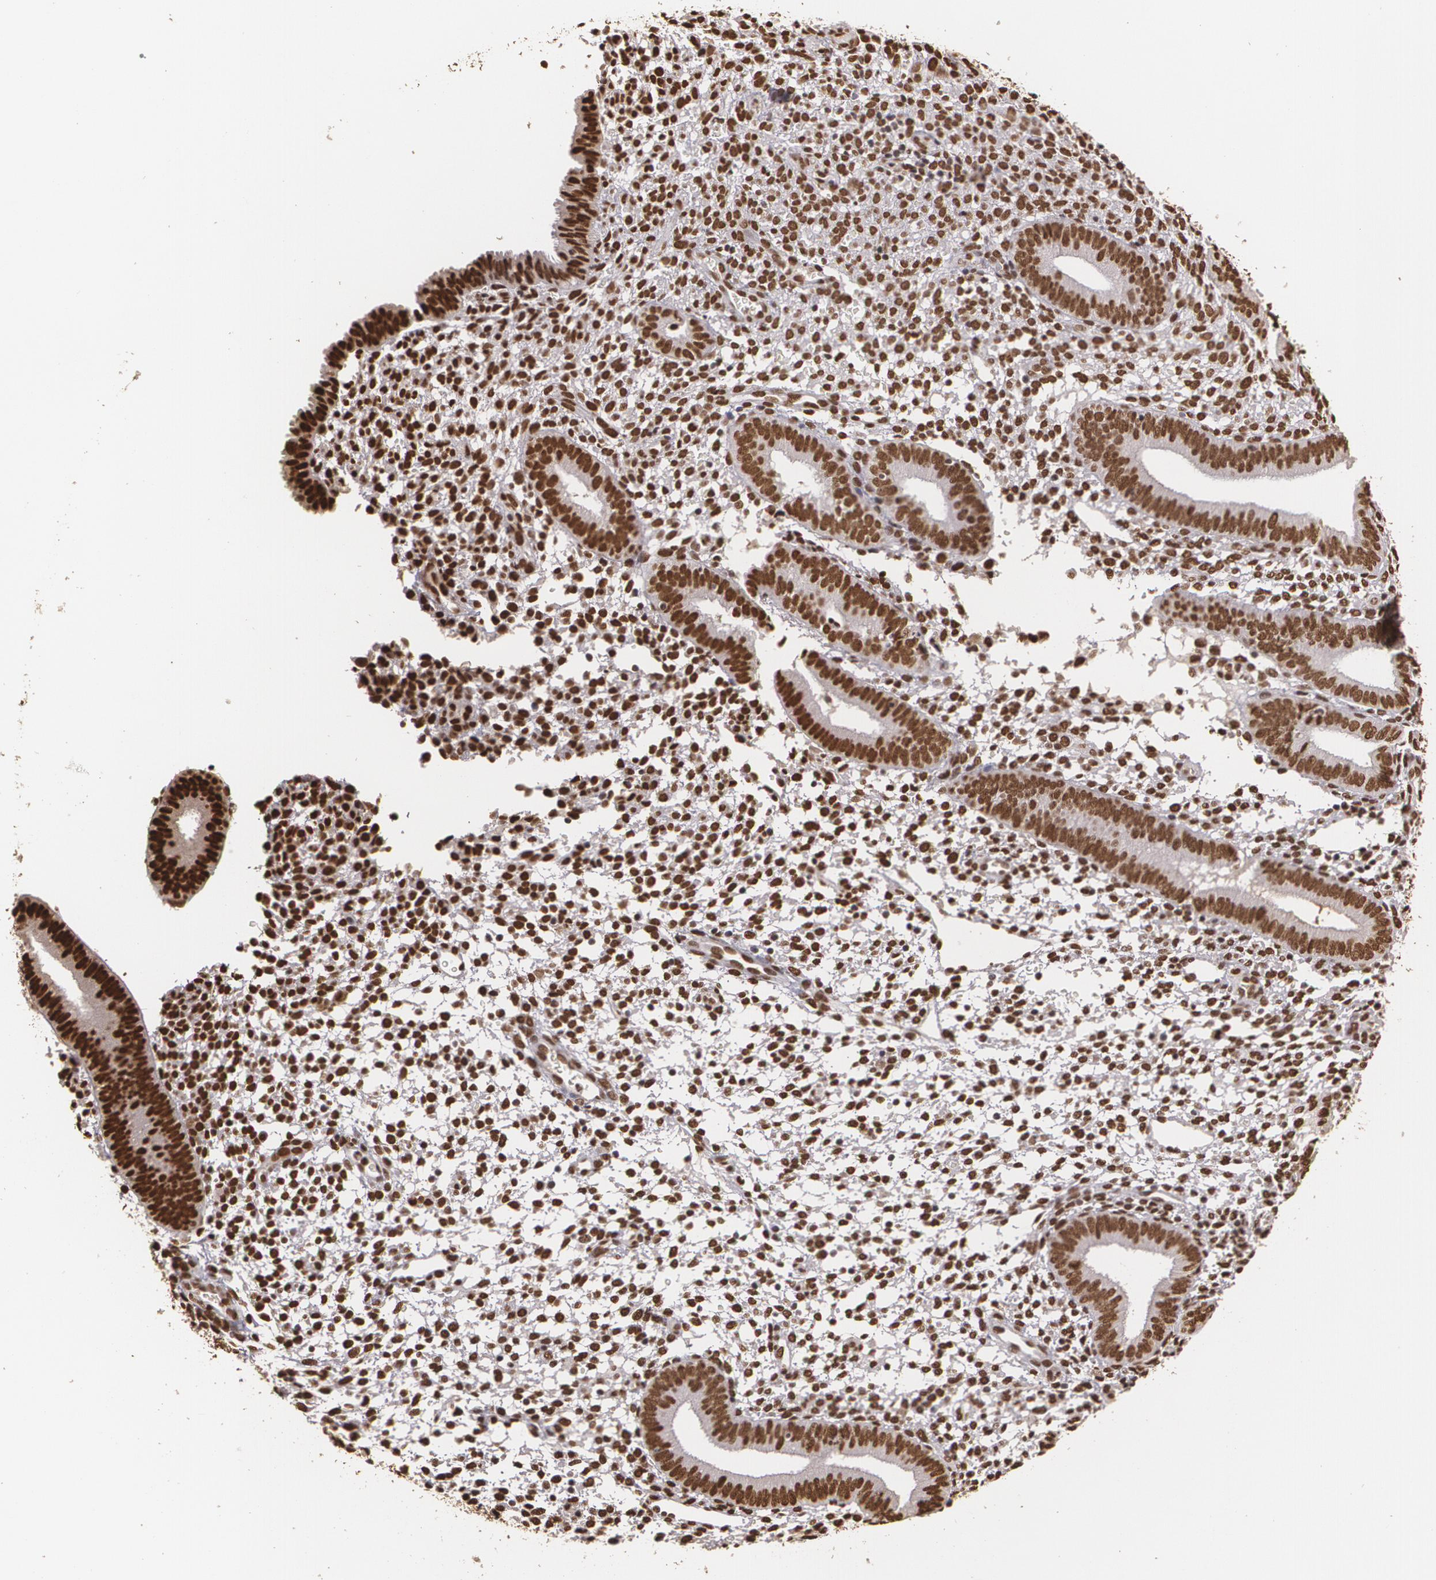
{"staining": {"intensity": "strong", "quantity": ">75%", "location": "nuclear"}, "tissue": "endometrium", "cell_type": "Cells in endometrial stroma", "image_type": "normal", "snomed": [{"axis": "morphology", "description": "Normal tissue, NOS"}, {"axis": "topography", "description": "Endometrium"}], "caption": "Endometrium stained with a protein marker exhibits strong staining in cells in endometrial stroma.", "gene": "RCOR1", "patient": {"sex": "female", "age": 35}}